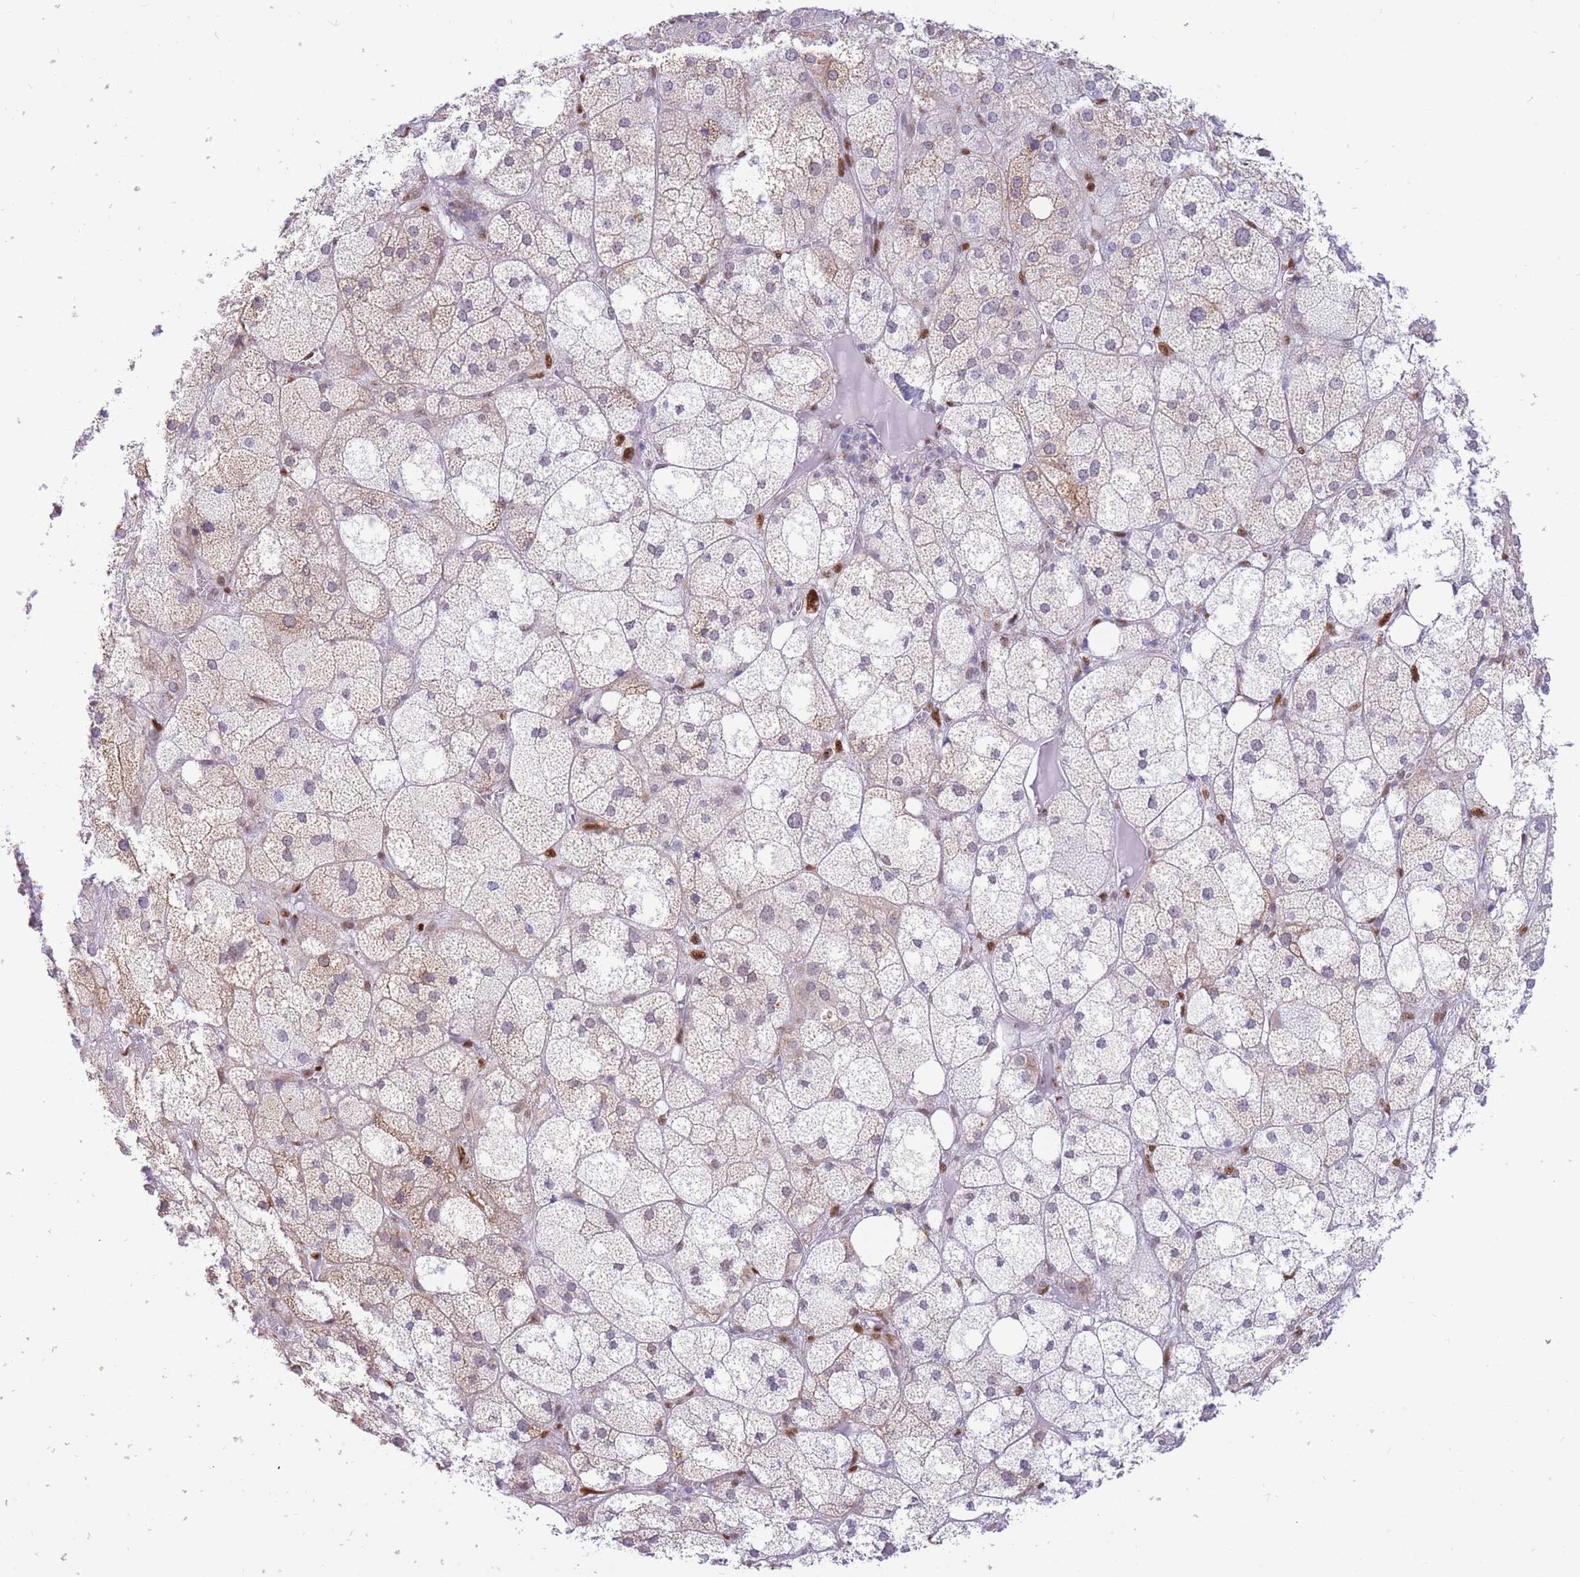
{"staining": {"intensity": "weak", "quantity": "<25%", "location": "cytoplasmic/membranous"}, "tissue": "adrenal gland", "cell_type": "Glandular cells", "image_type": "normal", "snomed": [{"axis": "morphology", "description": "Normal tissue, NOS"}, {"axis": "topography", "description": "Adrenal gland"}], "caption": "Adrenal gland was stained to show a protein in brown. There is no significant positivity in glandular cells. The staining is performed using DAB brown chromogen with nuclei counter-stained in using hematoxylin.", "gene": "FAM153A", "patient": {"sex": "female", "age": 61}}